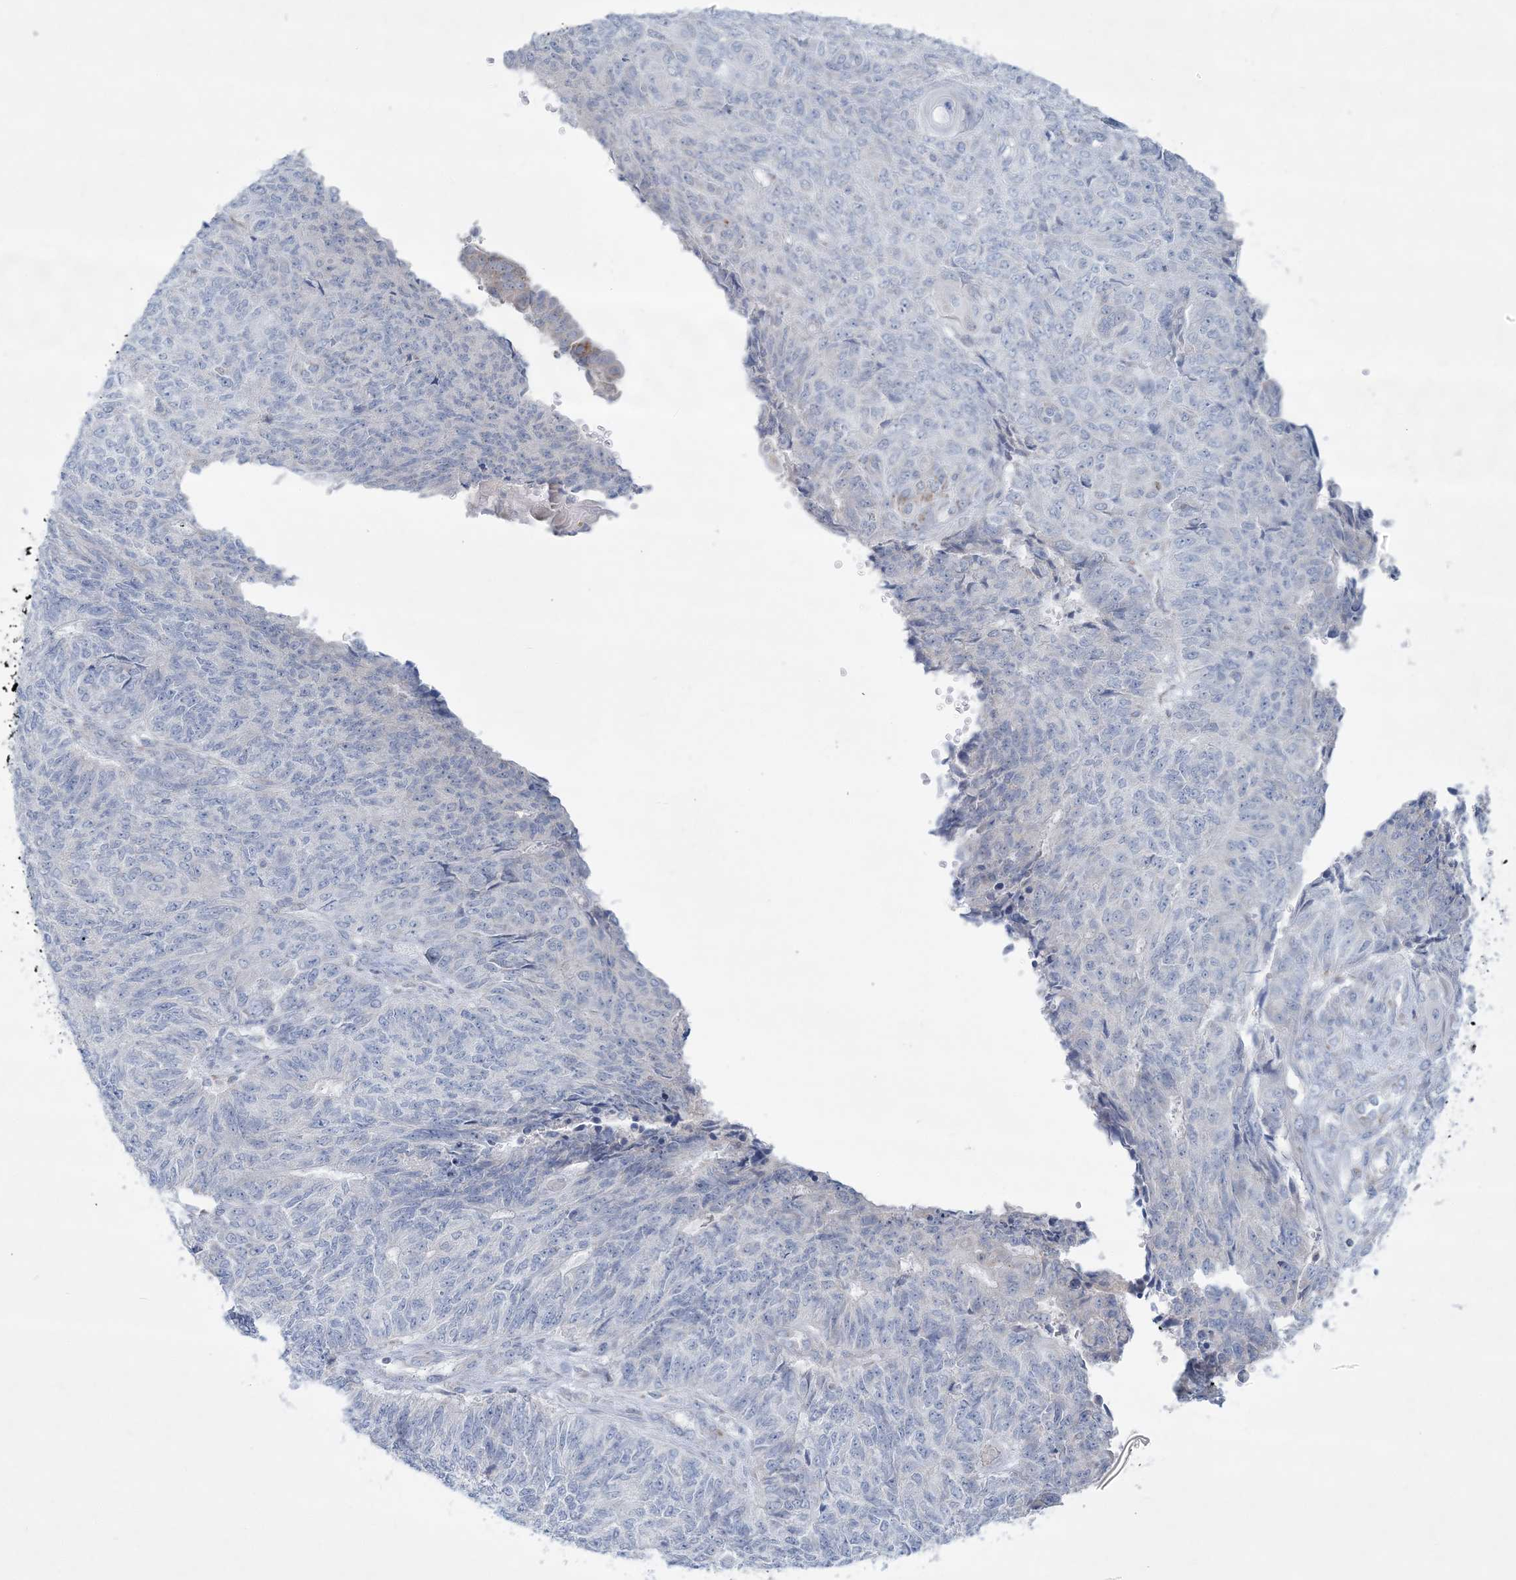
{"staining": {"intensity": "negative", "quantity": "none", "location": "none"}, "tissue": "endometrial cancer", "cell_type": "Tumor cells", "image_type": "cancer", "snomed": [{"axis": "morphology", "description": "Adenocarcinoma, NOS"}, {"axis": "topography", "description": "Endometrium"}], "caption": "Immunohistochemical staining of human endometrial adenocarcinoma reveals no significant staining in tumor cells.", "gene": "TBC1D7", "patient": {"sex": "female", "age": 32}}